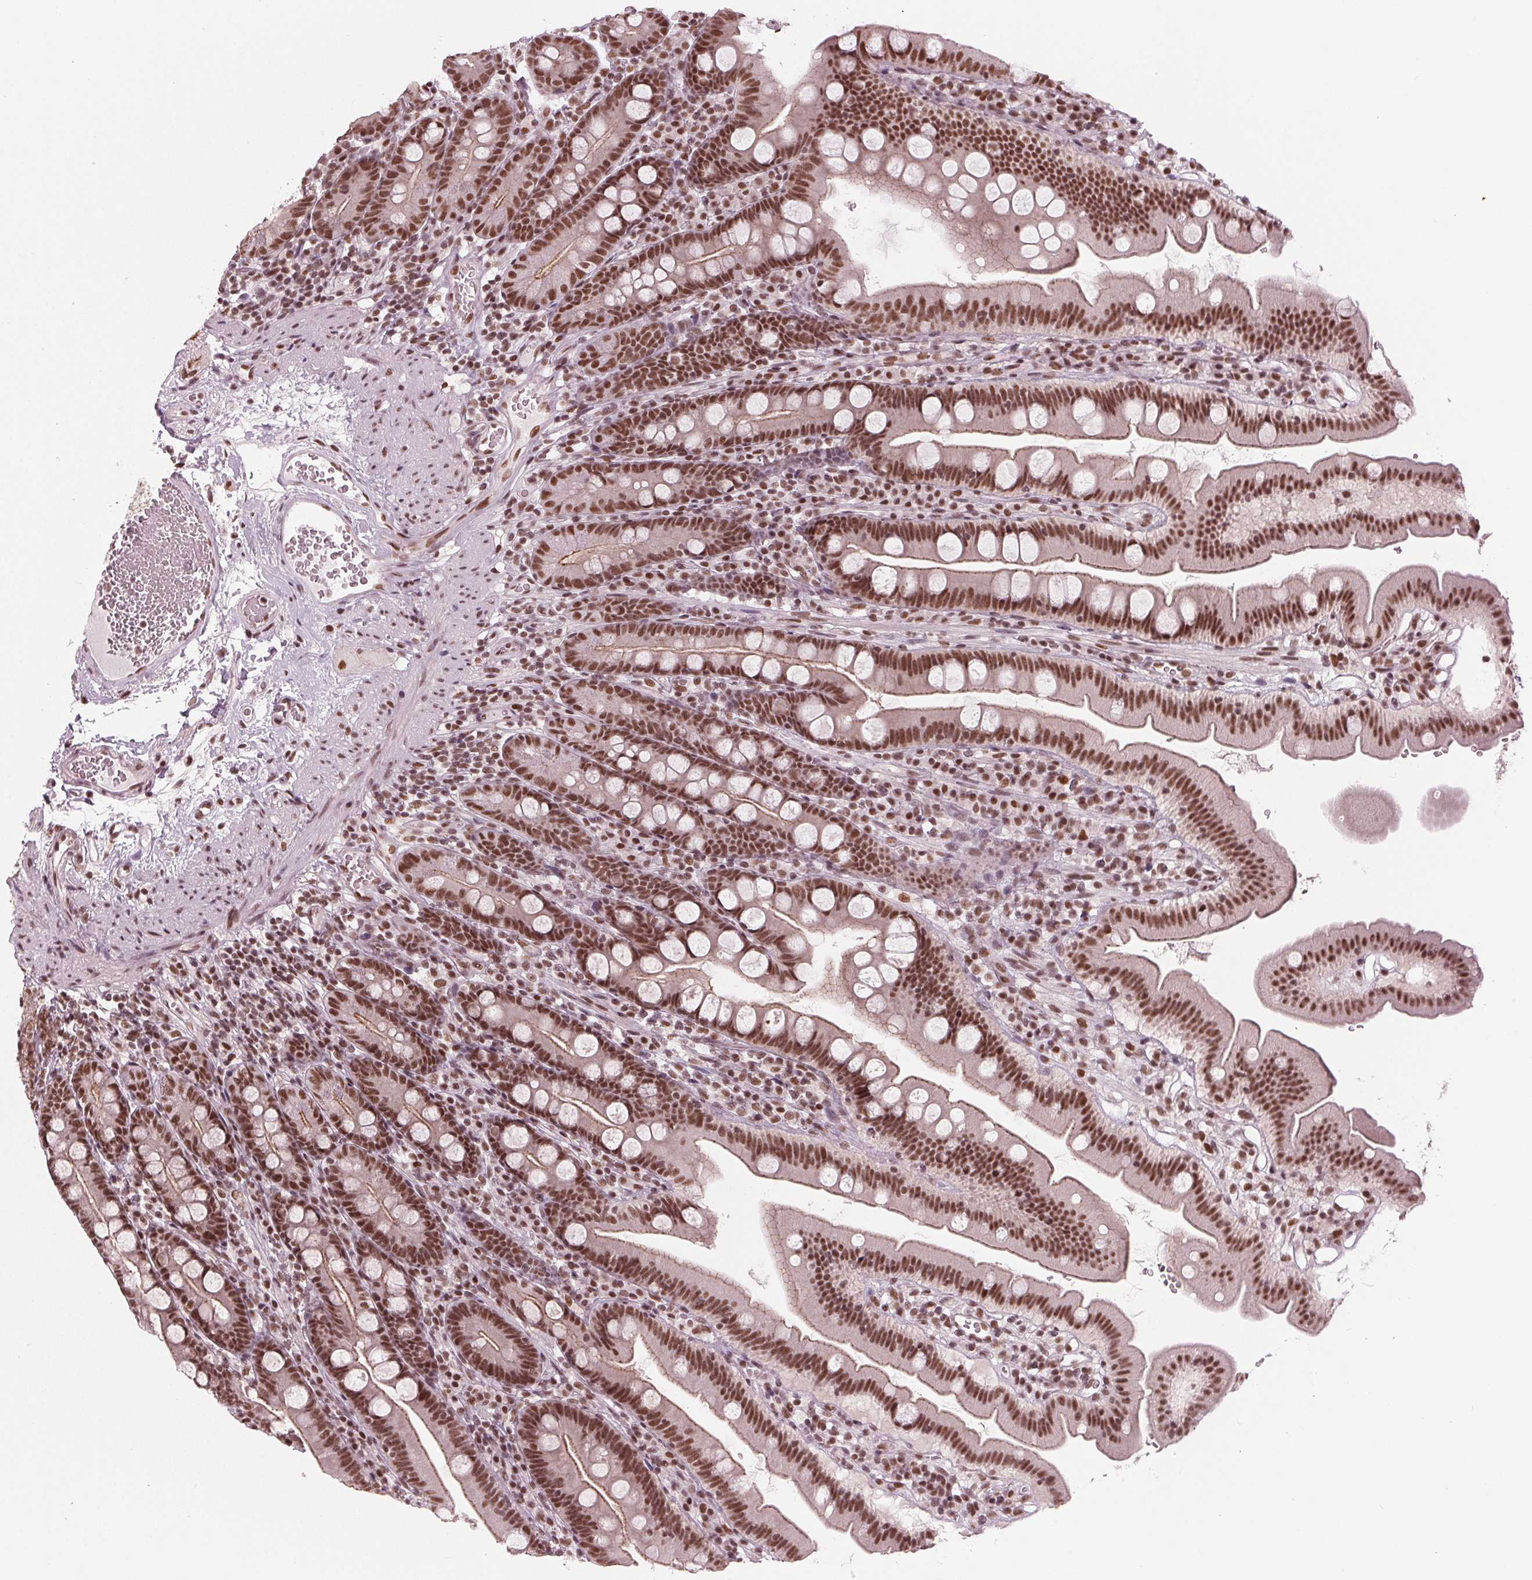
{"staining": {"intensity": "strong", "quantity": ">75%", "location": "cytoplasmic/membranous,nuclear"}, "tissue": "duodenum", "cell_type": "Glandular cells", "image_type": "normal", "snomed": [{"axis": "morphology", "description": "Normal tissue, NOS"}, {"axis": "topography", "description": "Duodenum"}], "caption": "A high-resolution photomicrograph shows immunohistochemistry staining of benign duodenum, which reveals strong cytoplasmic/membranous,nuclear positivity in about >75% of glandular cells. Immunohistochemistry stains the protein of interest in brown and the nuclei are stained blue.", "gene": "LSM2", "patient": {"sex": "female", "age": 67}}